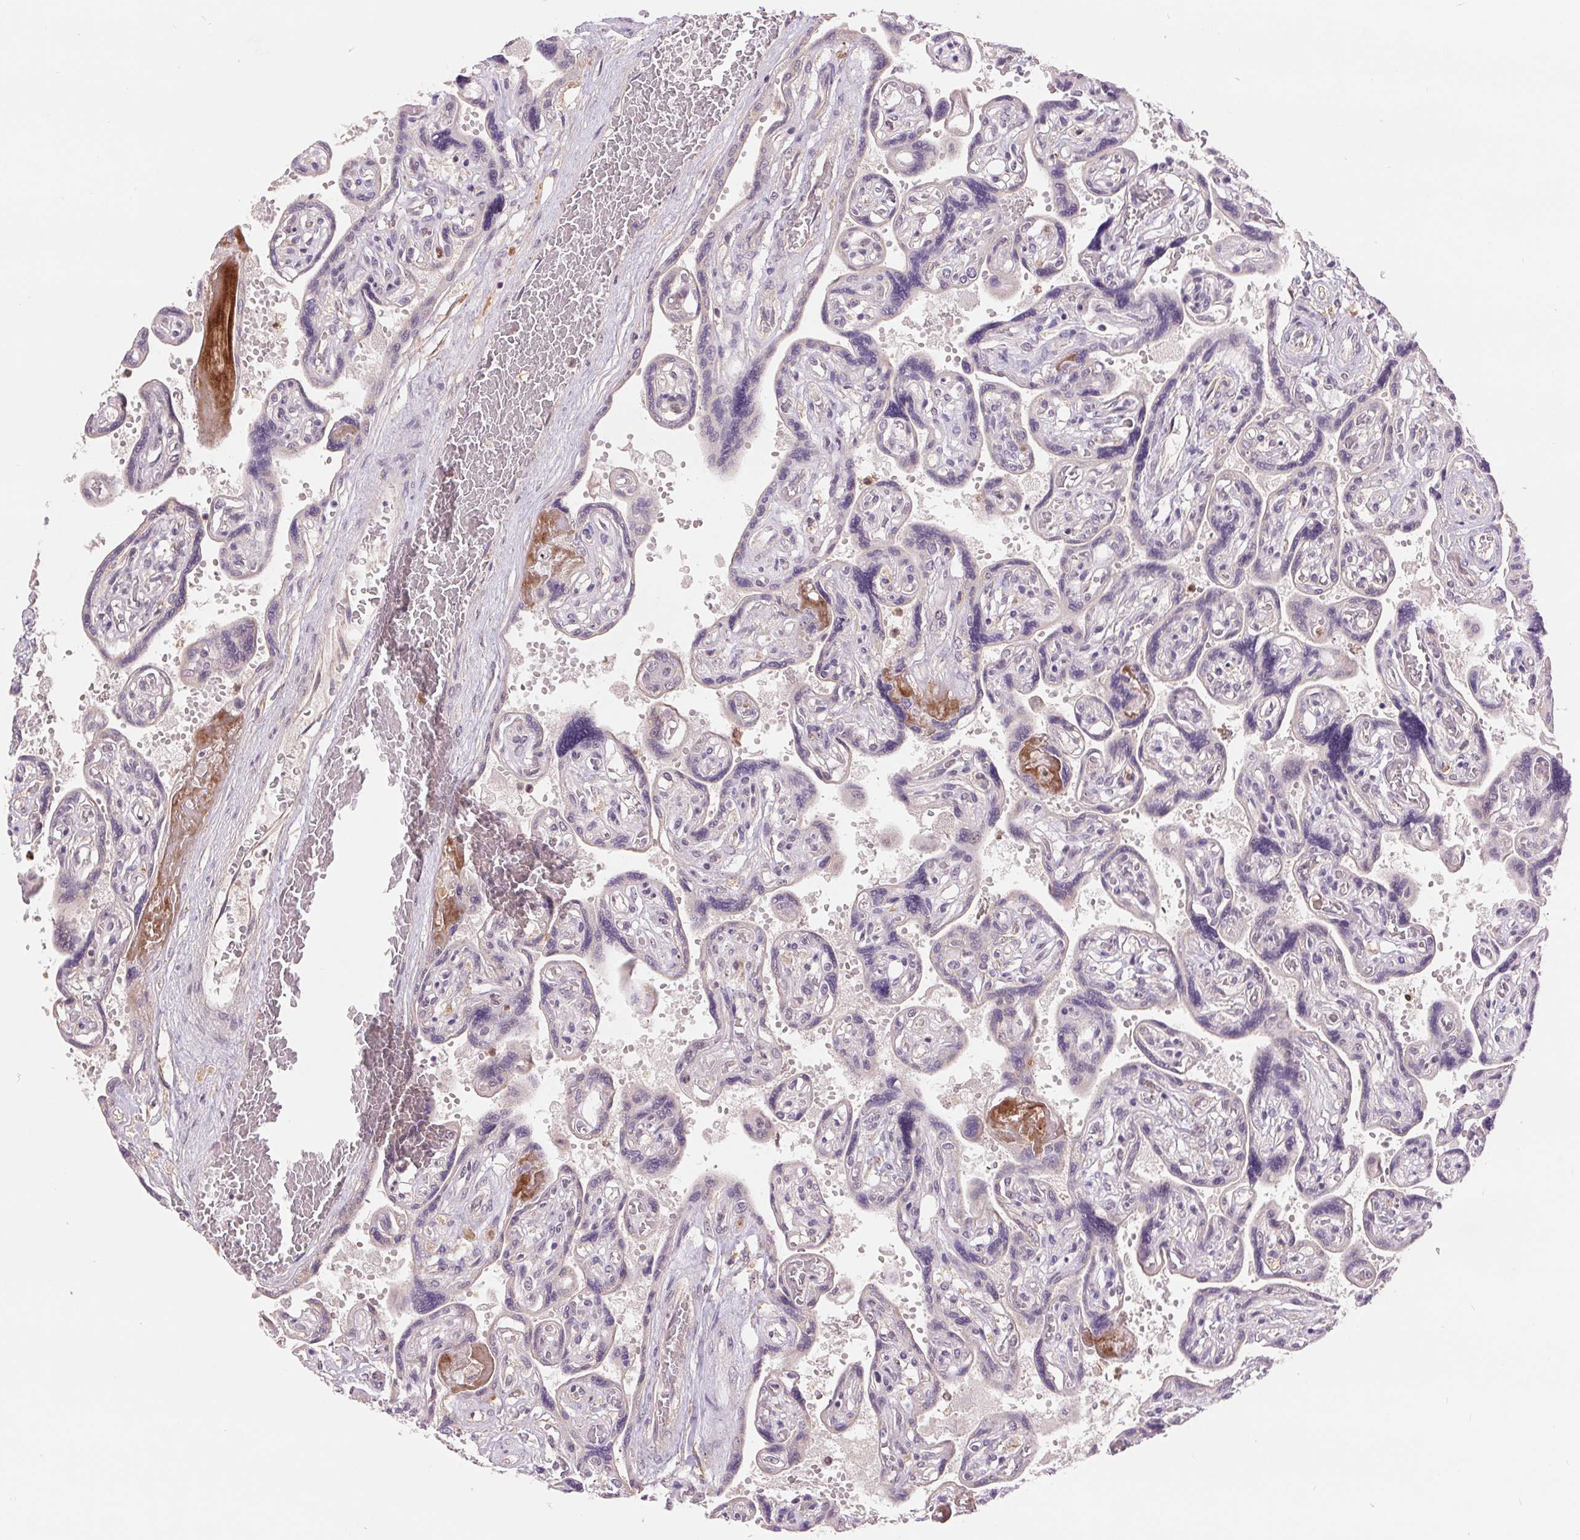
{"staining": {"intensity": "weak", "quantity": "<25%", "location": "cytoplasmic/membranous"}, "tissue": "placenta", "cell_type": "Decidual cells", "image_type": "normal", "snomed": [{"axis": "morphology", "description": "Normal tissue, NOS"}, {"axis": "topography", "description": "Placenta"}], "caption": "This is an immunohistochemistry (IHC) photomicrograph of normal placenta. There is no staining in decidual cells.", "gene": "RANBP3L", "patient": {"sex": "female", "age": 32}}